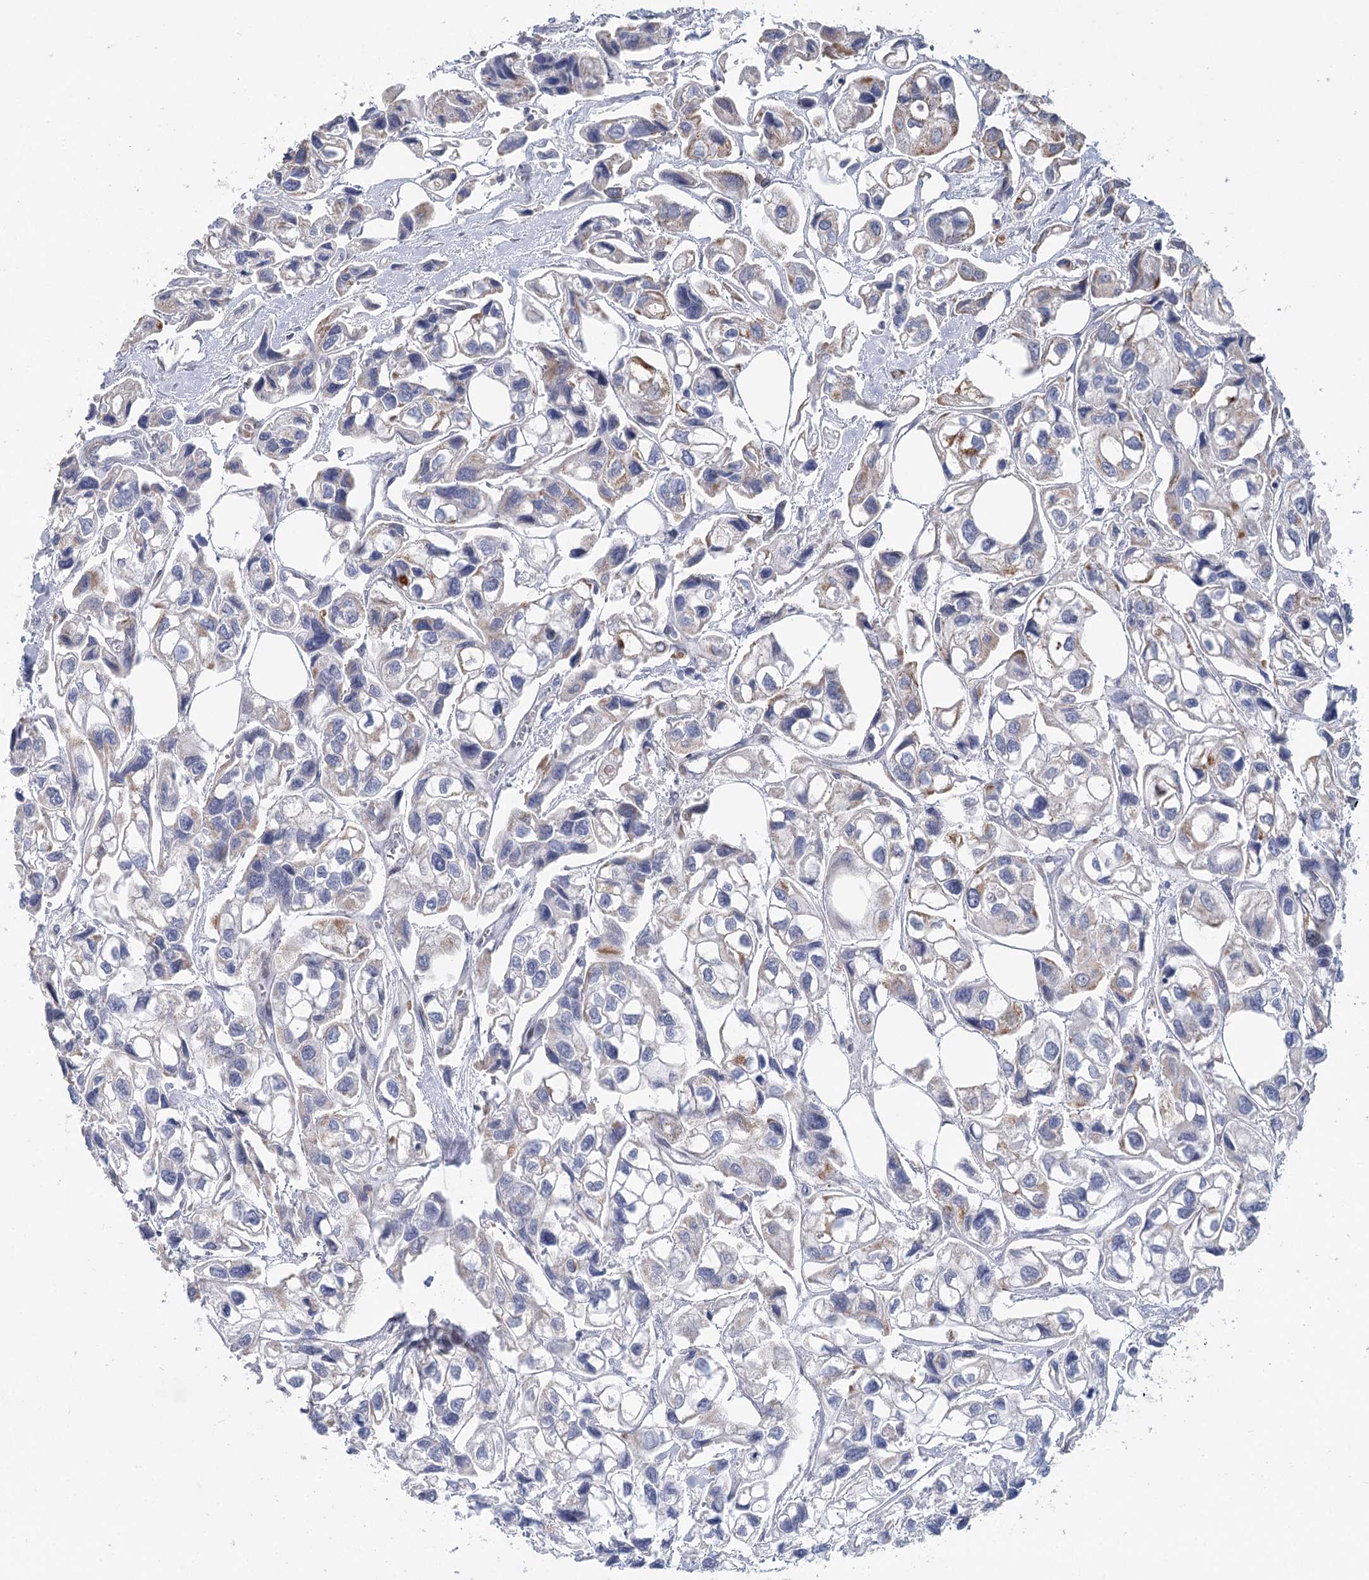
{"staining": {"intensity": "weak", "quantity": "<25%", "location": "cytoplasmic/membranous"}, "tissue": "urothelial cancer", "cell_type": "Tumor cells", "image_type": "cancer", "snomed": [{"axis": "morphology", "description": "Urothelial carcinoma, High grade"}, {"axis": "topography", "description": "Urinary bladder"}], "caption": "Human high-grade urothelial carcinoma stained for a protein using immunohistochemistry (IHC) shows no positivity in tumor cells.", "gene": "ARHGAP44", "patient": {"sex": "male", "age": 67}}